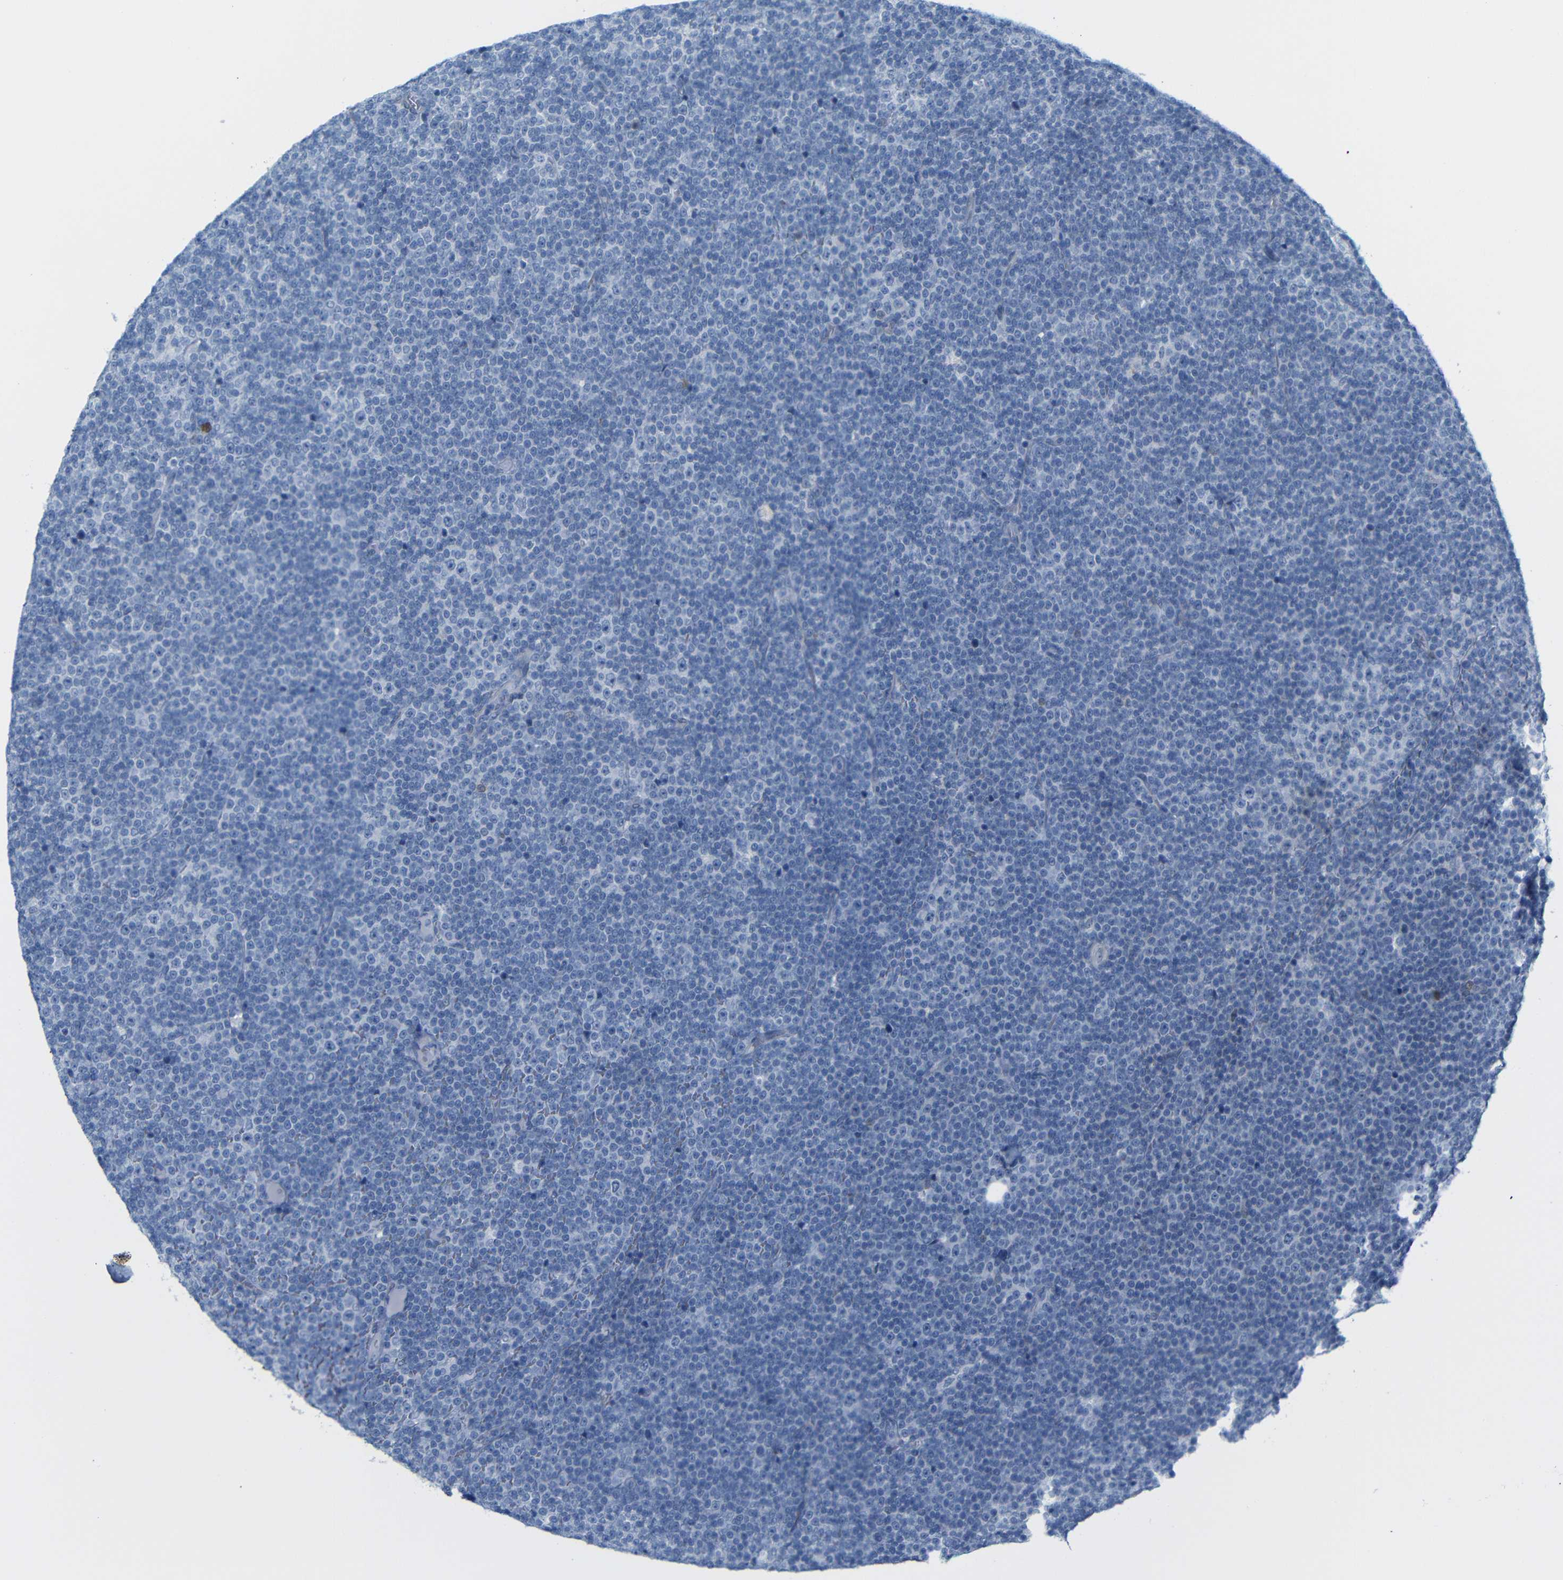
{"staining": {"intensity": "negative", "quantity": "none", "location": "none"}, "tissue": "lymphoma", "cell_type": "Tumor cells", "image_type": "cancer", "snomed": [{"axis": "morphology", "description": "Malignant lymphoma, non-Hodgkin's type, Low grade"}, {"axis": "topography", "description": "Lymph node"}], "caption": "Tumor cells are negative for brown protein staining in lymphoma.", "gene": "MT1A", "patient": {"sex": "female", "age": 67}}